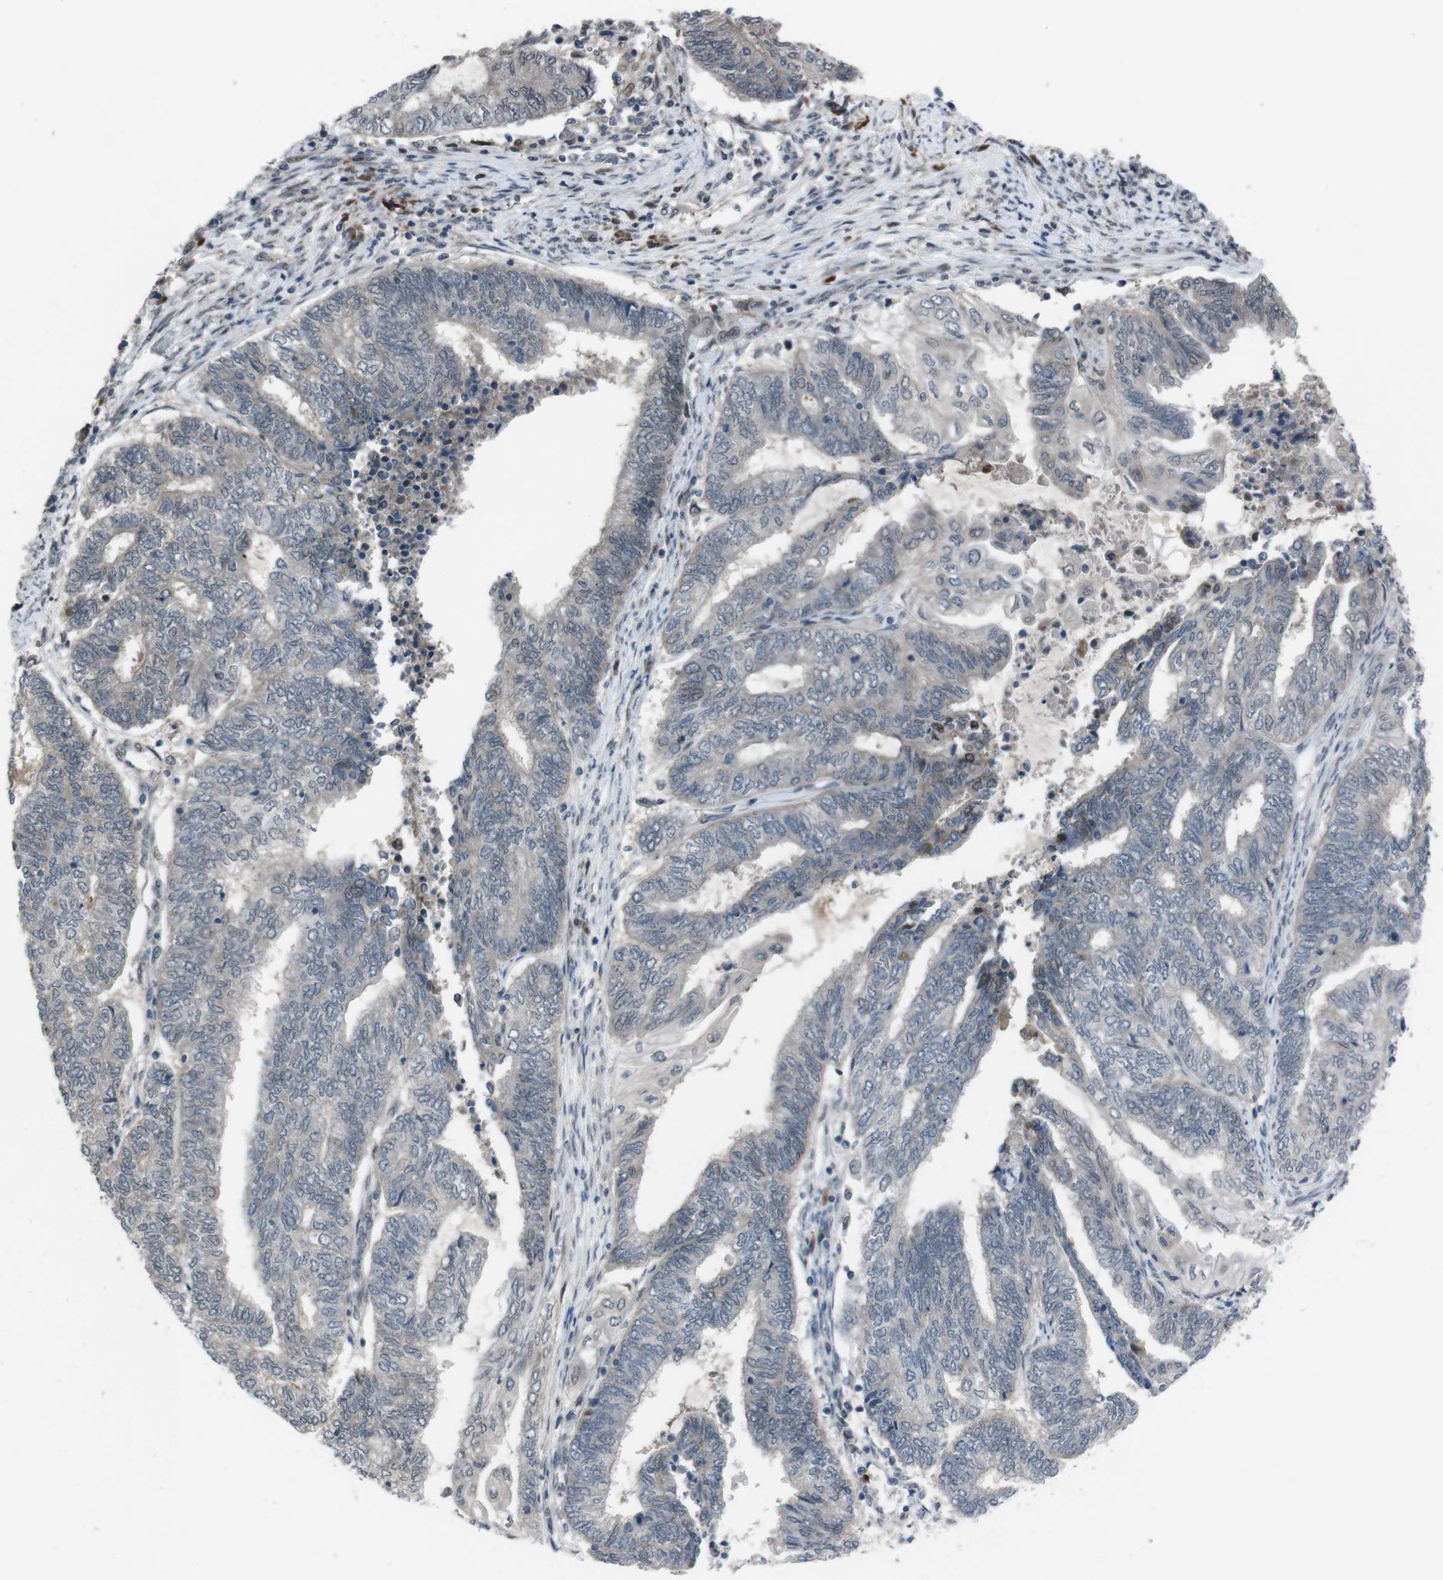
{"staining": {"intensity": "negative", "quantity": "none", "location": "none"}, "tissue": "endometrial cancer", "cell_type": "Tumor cells", "image_type": "cancer", "snomed": [{"axis": "morphology", "description": "Adenocarcinoma, NOS"}, {"axis": "topography", "description": "Uterus"}, {"axis": "topography", "description": "Endometrium"}], "caption": "Adenocarcinoma (endometrial) was stained to show a protein in brown. There is no significant positivity in tumor cells. Nuclei are stained in blue.", "gene": "SS18L1", "patient": {"sex": "female", "age": 70}}